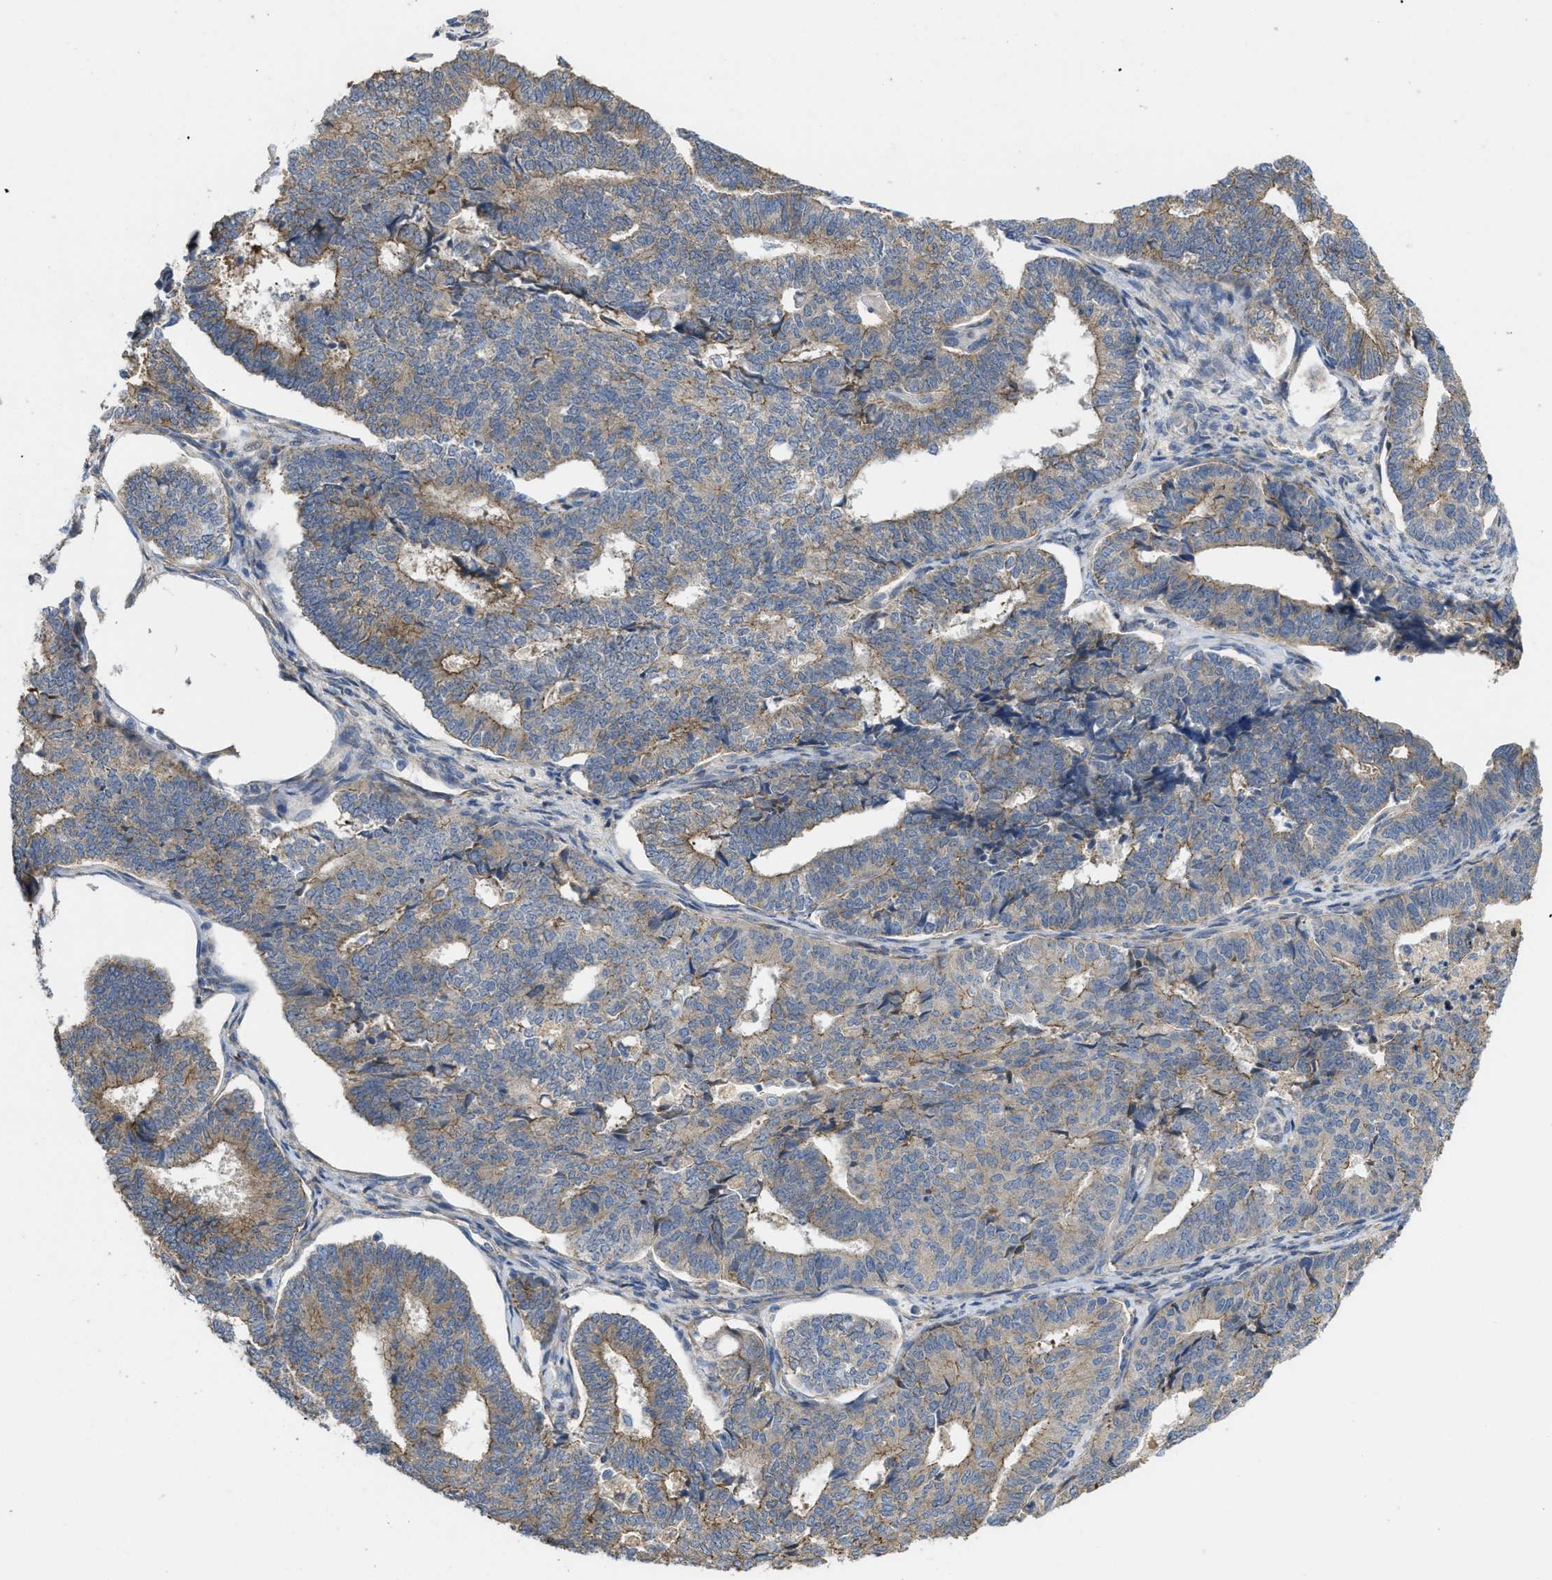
{"staining": {"intensity": "weak", "quantity": "25%-75%", "location": "cytoplasmic/membranous"}, "tissue": "endometrial cancer", "cell_type": "Tumor cells", "image_type": "cancer", "snomed": [{"axis": "morphology", "description": "Adenocarcinoma, NOS"}, {"axis": "topography", "description": "Endometrium"}], "caption": "Tumor cells reveal weak cytoplasmic/membranous staining in approximately 25%-75% of cells in adenocarcinoma (endometrial). The protein of interest is stained brown, and the nuclei are stained in blue (DAB IHC with brightfield microscopy, high magnification).", "gene": "CDPF1", "patient": {"sex": "female", "age": 70}}